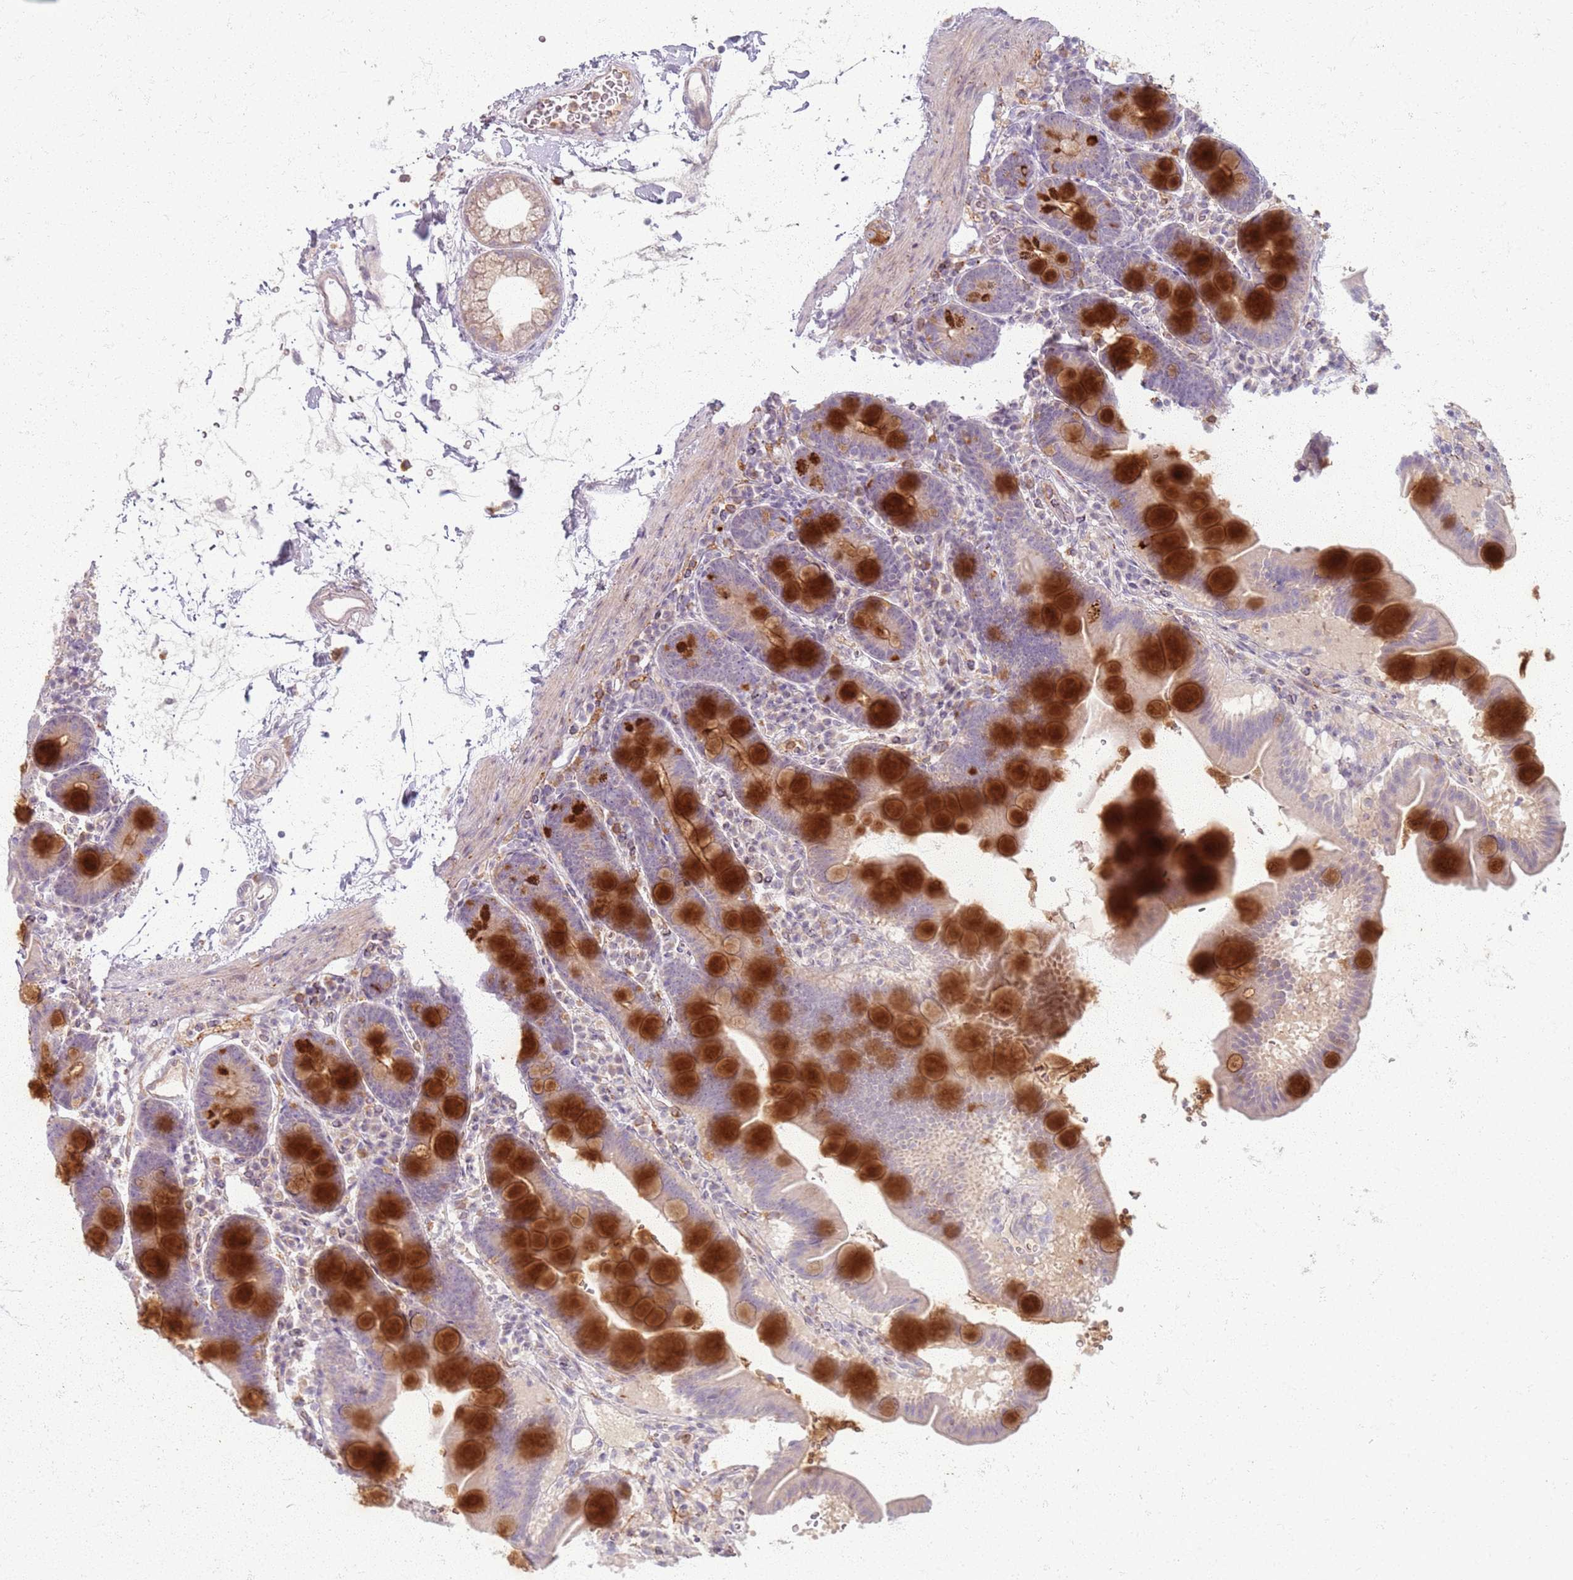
{"staining": {"intensity": "strong", "quantity": "25%-75%", "location": "cytoplasmic/membranous"}, "tissue": "duodenum", "cell_type": "Glandular cells", "image_type": "normal", "snomed": [{"axis": "morphology", "description": "Normal tissue, NOS"}, {"axis": "topography", "description": "Duodenum"}], "caption": "Approximately 25%-75% of glandular cells in normal human duodenum exhibit strong cytoplasmic/membranous protein positivity as visualized by brown immunohistochemical staining.", "gene": "ZDHHC2", "patient": {"sex": "male", "age": 54}}